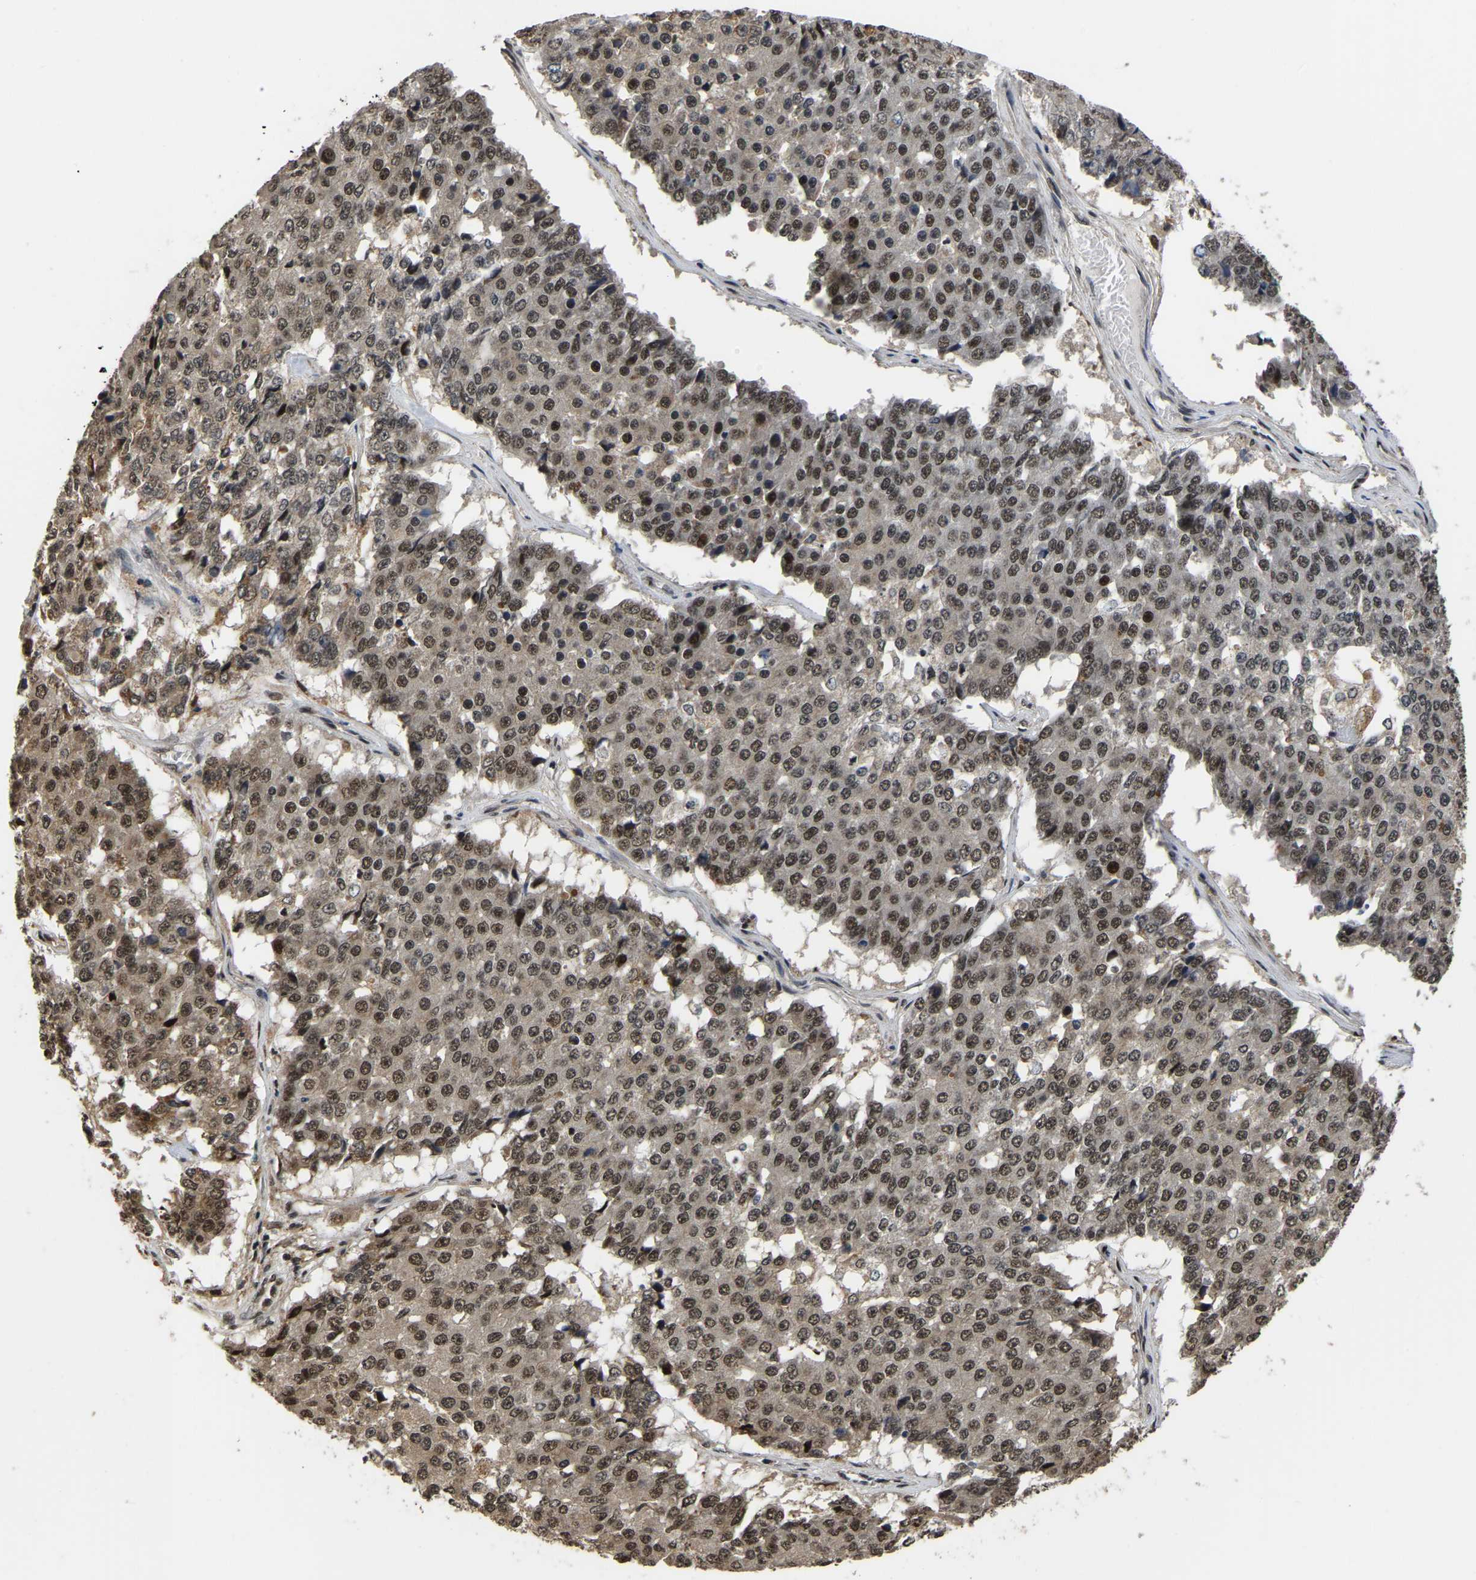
{"staining": {"intensity": "moderate", "quantity": ">75%", "location": "nuclear"}, "tissue": "pancreatic cancer", "cell_type": "Tumor cells", "image_type": "cancer", "snomed": [{"axis": "morphology", "description": "Adenocarcinoma, NOS"}, {"axis": "topography", "description": "Pancreas"}], "caption": "Moderate nuclear positivity for a protein is seen in approximately >75% of tumor cells of pancreatic cancer (adenocarcinoma) using immunohistochemistry (IHC).", "gene": "CIAO1", "patient": {"sex": "male", "age": 50}}